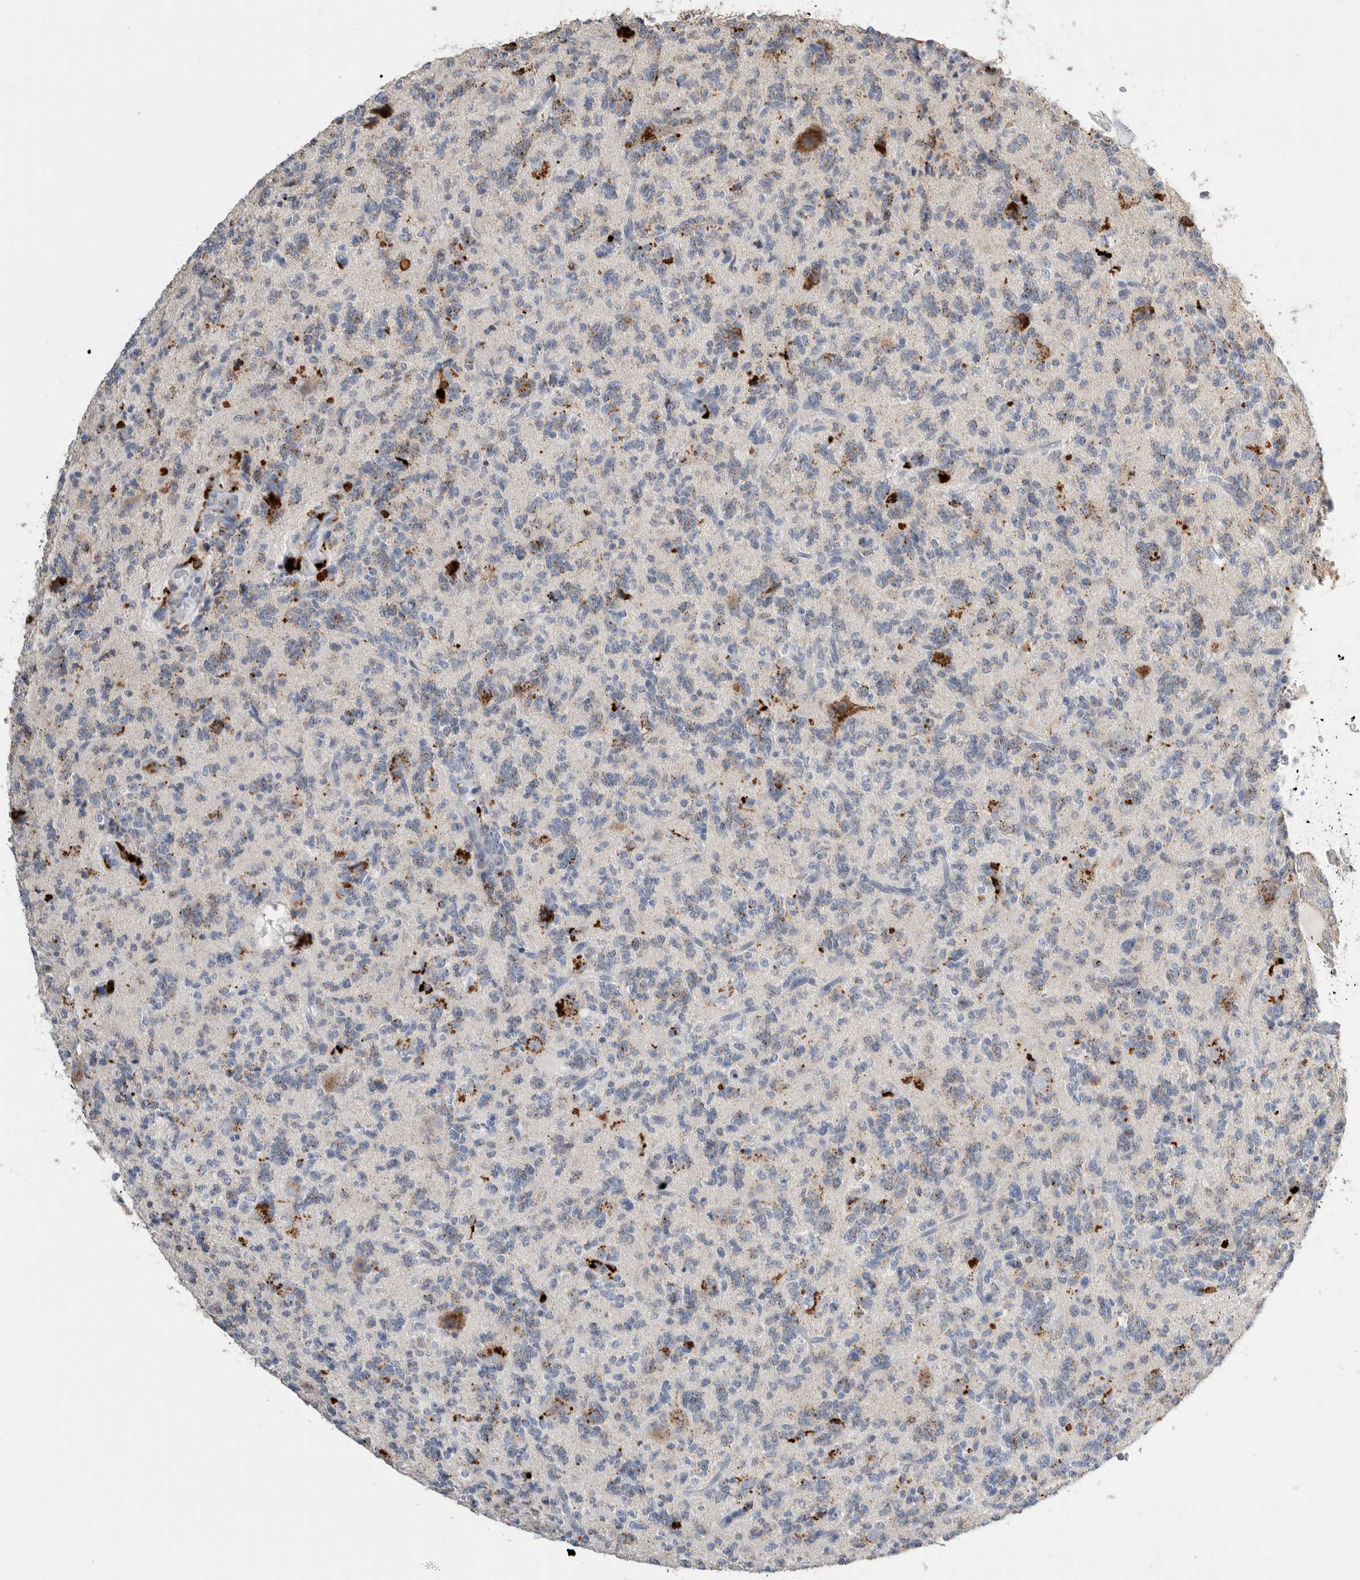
{"staining": {"intensity": "moderate", "quantity": "<25%", "location": "cytoplasmic/membranous,nuclear"}, "tissue": "glioma", "cell_type": "Tumor cells", "image_type": "cancer", "snomed": [{"axis": "morphology", "description": "Glioma, malignant, High grade"}, {"axis": "topography", "description": "Brain"}], "caption": "Protein staining by immunohistochemistry (IHC) shows moderate cytoplasmic/membranous and nuclear staining in about <25% of tumor cells in malignant high-grade glioma. The staining is performed using DAB brown chromogen to label protein expression. The nuclei are counter-stained blue using hematoxylin.", "gene": "GGH", "patient": {"sex": "female", "age": 62}}